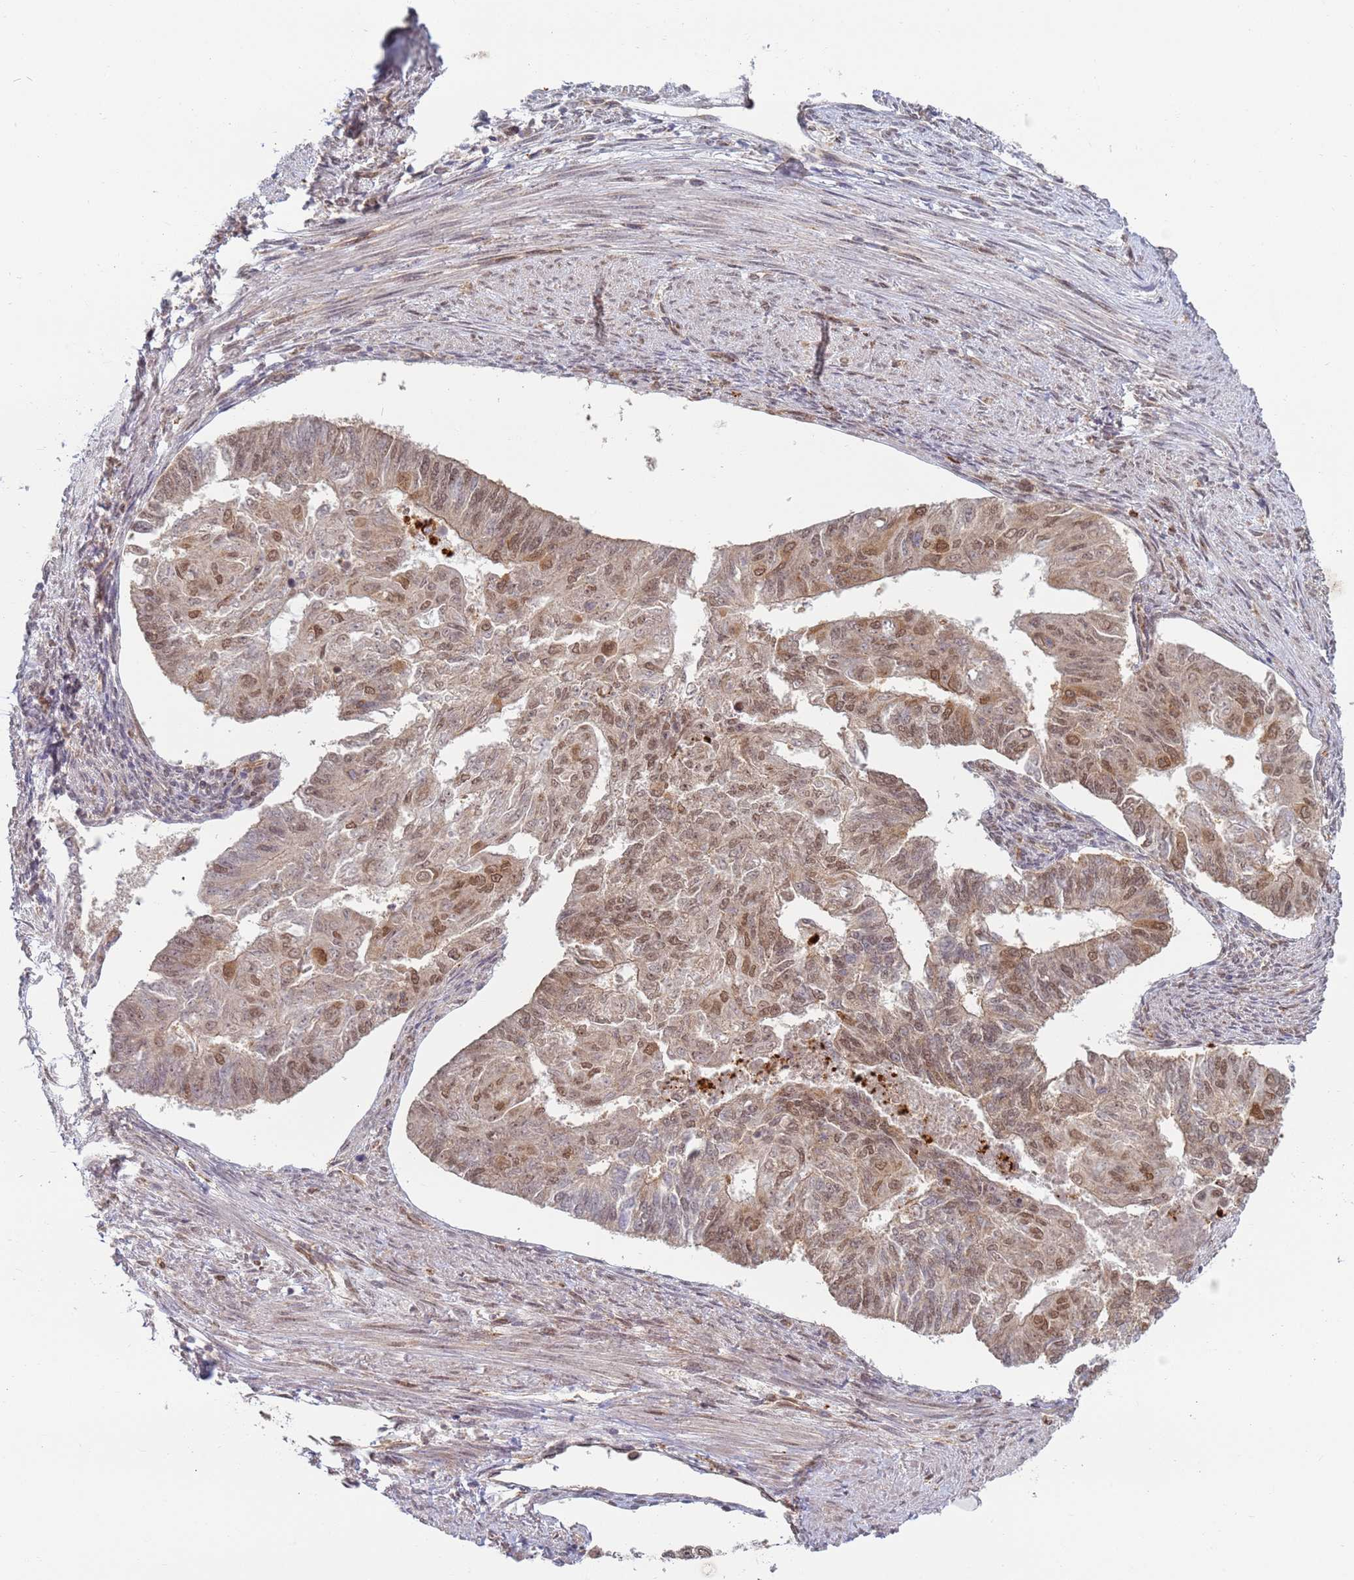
{"staining": {"intensity": "moderate", "quantity": "25%-75%", "location": "nuclear"}, "tissue": "endometrial cancer", "cell_type": "Tumor cells", "image_type": "cancer", "snomed": [{"axis": "morphology", "description": "Adenocarcinoma, NOS"}, {"axis": "topography", "description": "Endometrium"}], "caption": "A high-resolution image shows immunohistochemistry (IHC) staining of endometrial cancer, which exhibits moderate nuclear positivity in approximately 25%-75% of tumor cells.", "gene": "CEP170", "patient": {"sex": "female", "age": 32}}